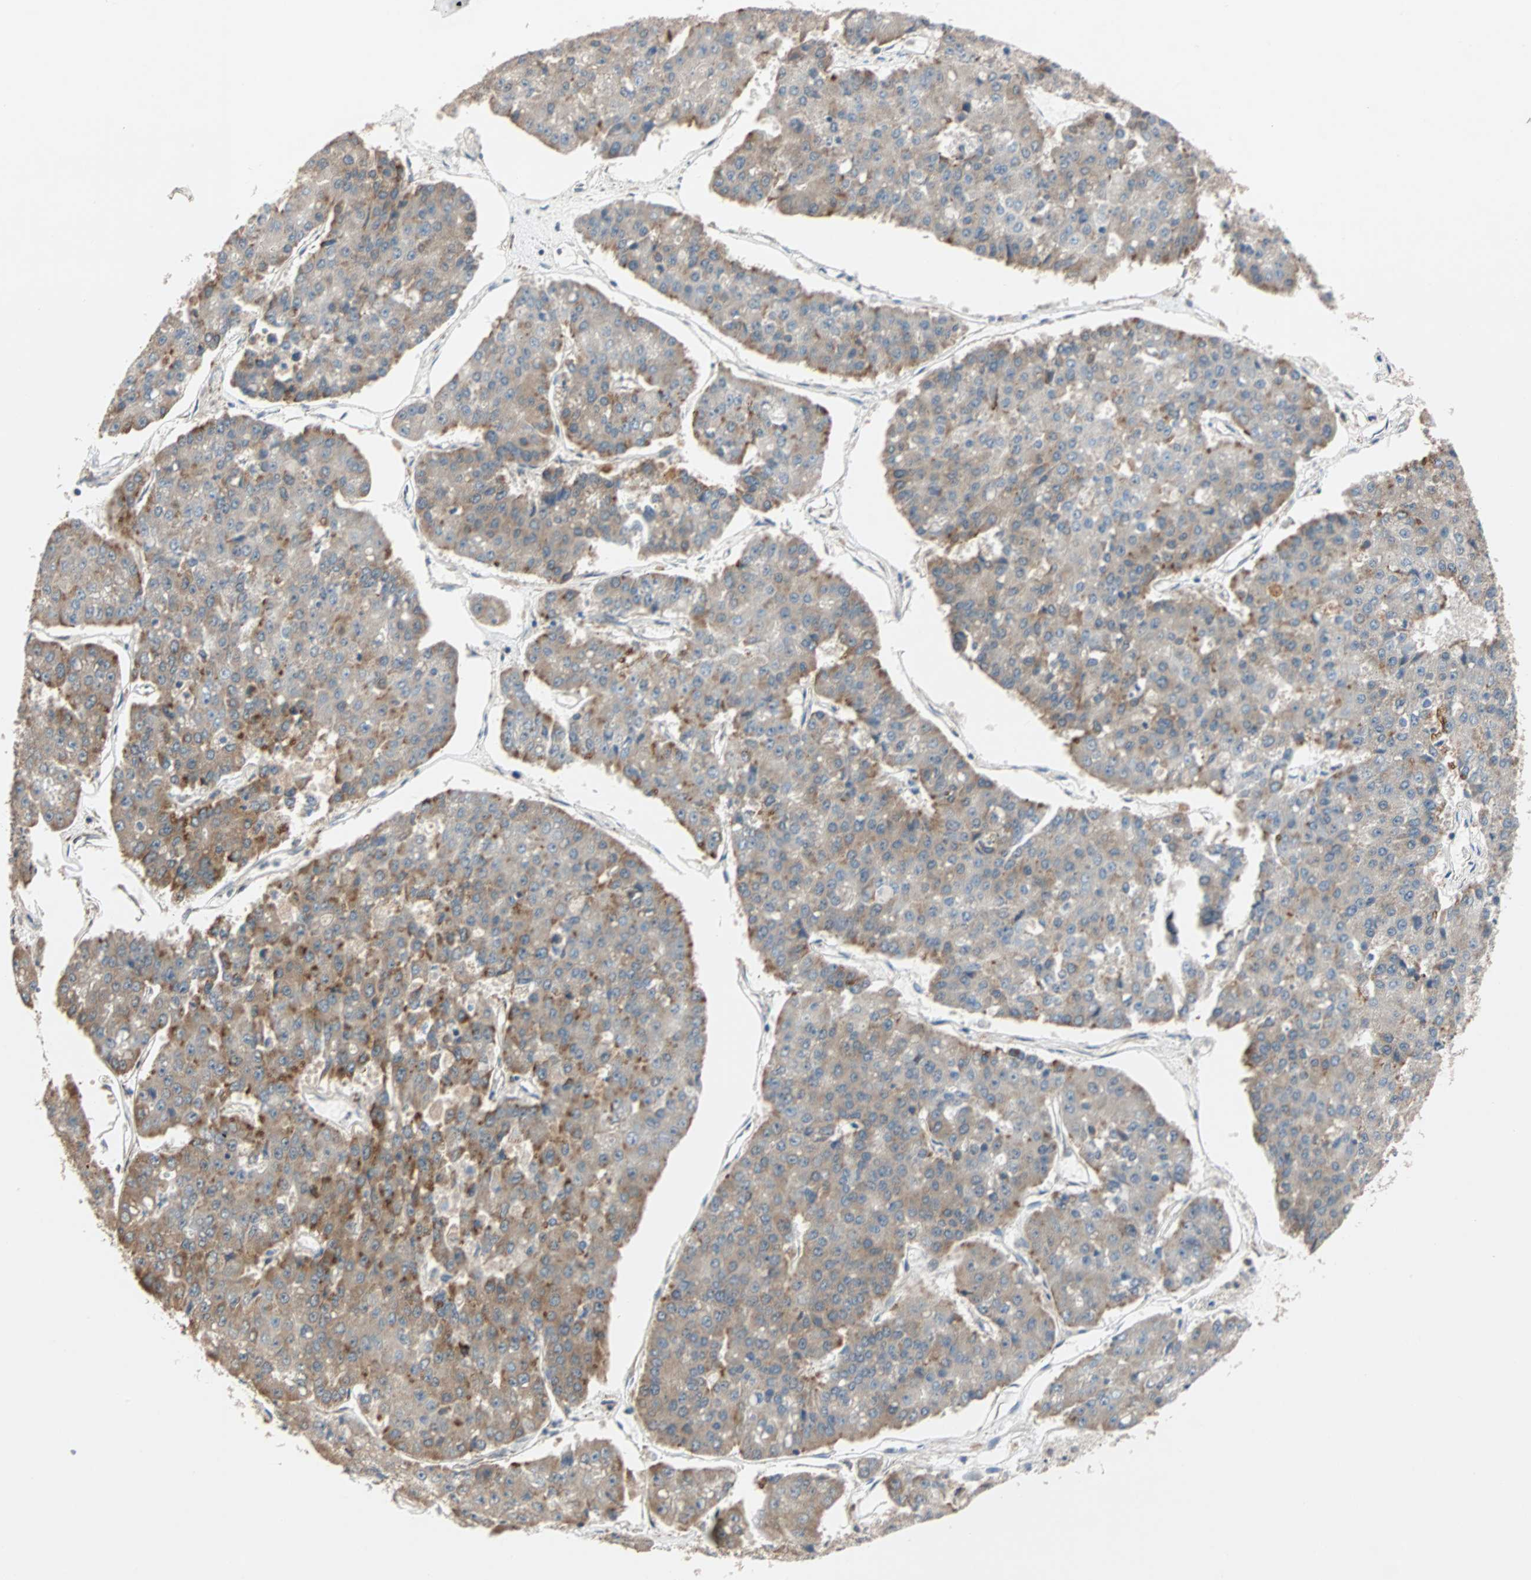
{"staining": {"intensity": "moderate", "quantity": "<25%", "location": "cytoplasmic/membranous"}, "tissue": "pancreatic cancer", "cell_type": "Tumor cells", "image_type": "cancer", "snomed": [{"axis": "morphology", "description": "Adenocarcinoma, NOS"}, {"axis": "topography", "description": "Pancreas"}], "caption": "An IHC micrograph of neoplastic tissue is shown. Protein staining in brown labels moderate cytoplasmic/membranous positivity in pancreatic cancer within tumor cells.", "gene": "AUP1", "patient": {"sex": "male", "age": 50}}